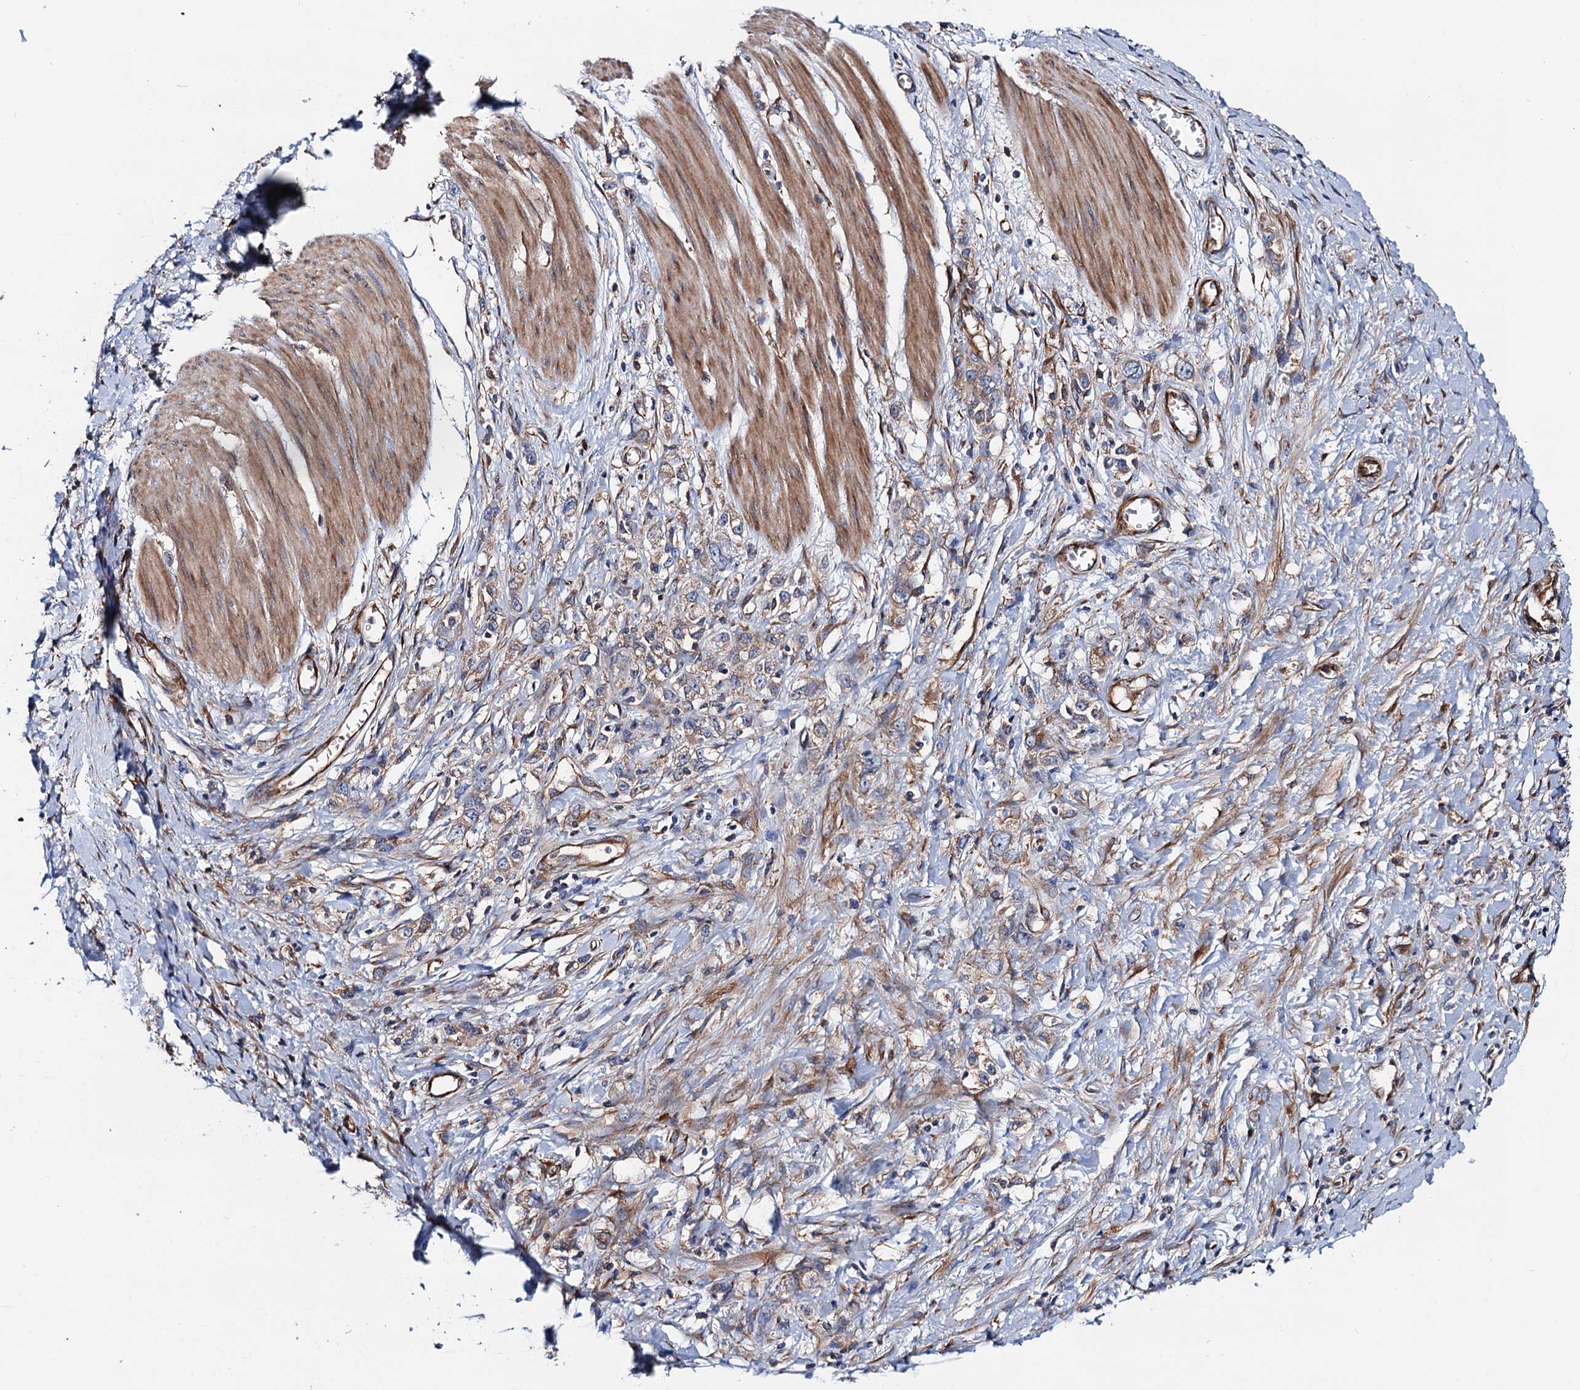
{"staining": {"intensity": "weak", "quantity": "<25%", "location": "cytoplasmic/membranous"}, "tissue": "stomach cancer", "cell_type": "Tumor cells", "image_type": "cancer", "snomed": [{"axis": "morphology", "description": "Adenocarcinoma, NOS"}, {"axis": "topography", "description": "Stomach"}], "caption": "IHC of stomach cancer (adenocarcinoma) displays no staining in tumor cells. Nuclei are stained in blue.", "gene": "MRPL48", "patient": {"sex": "female", "age": 76}}